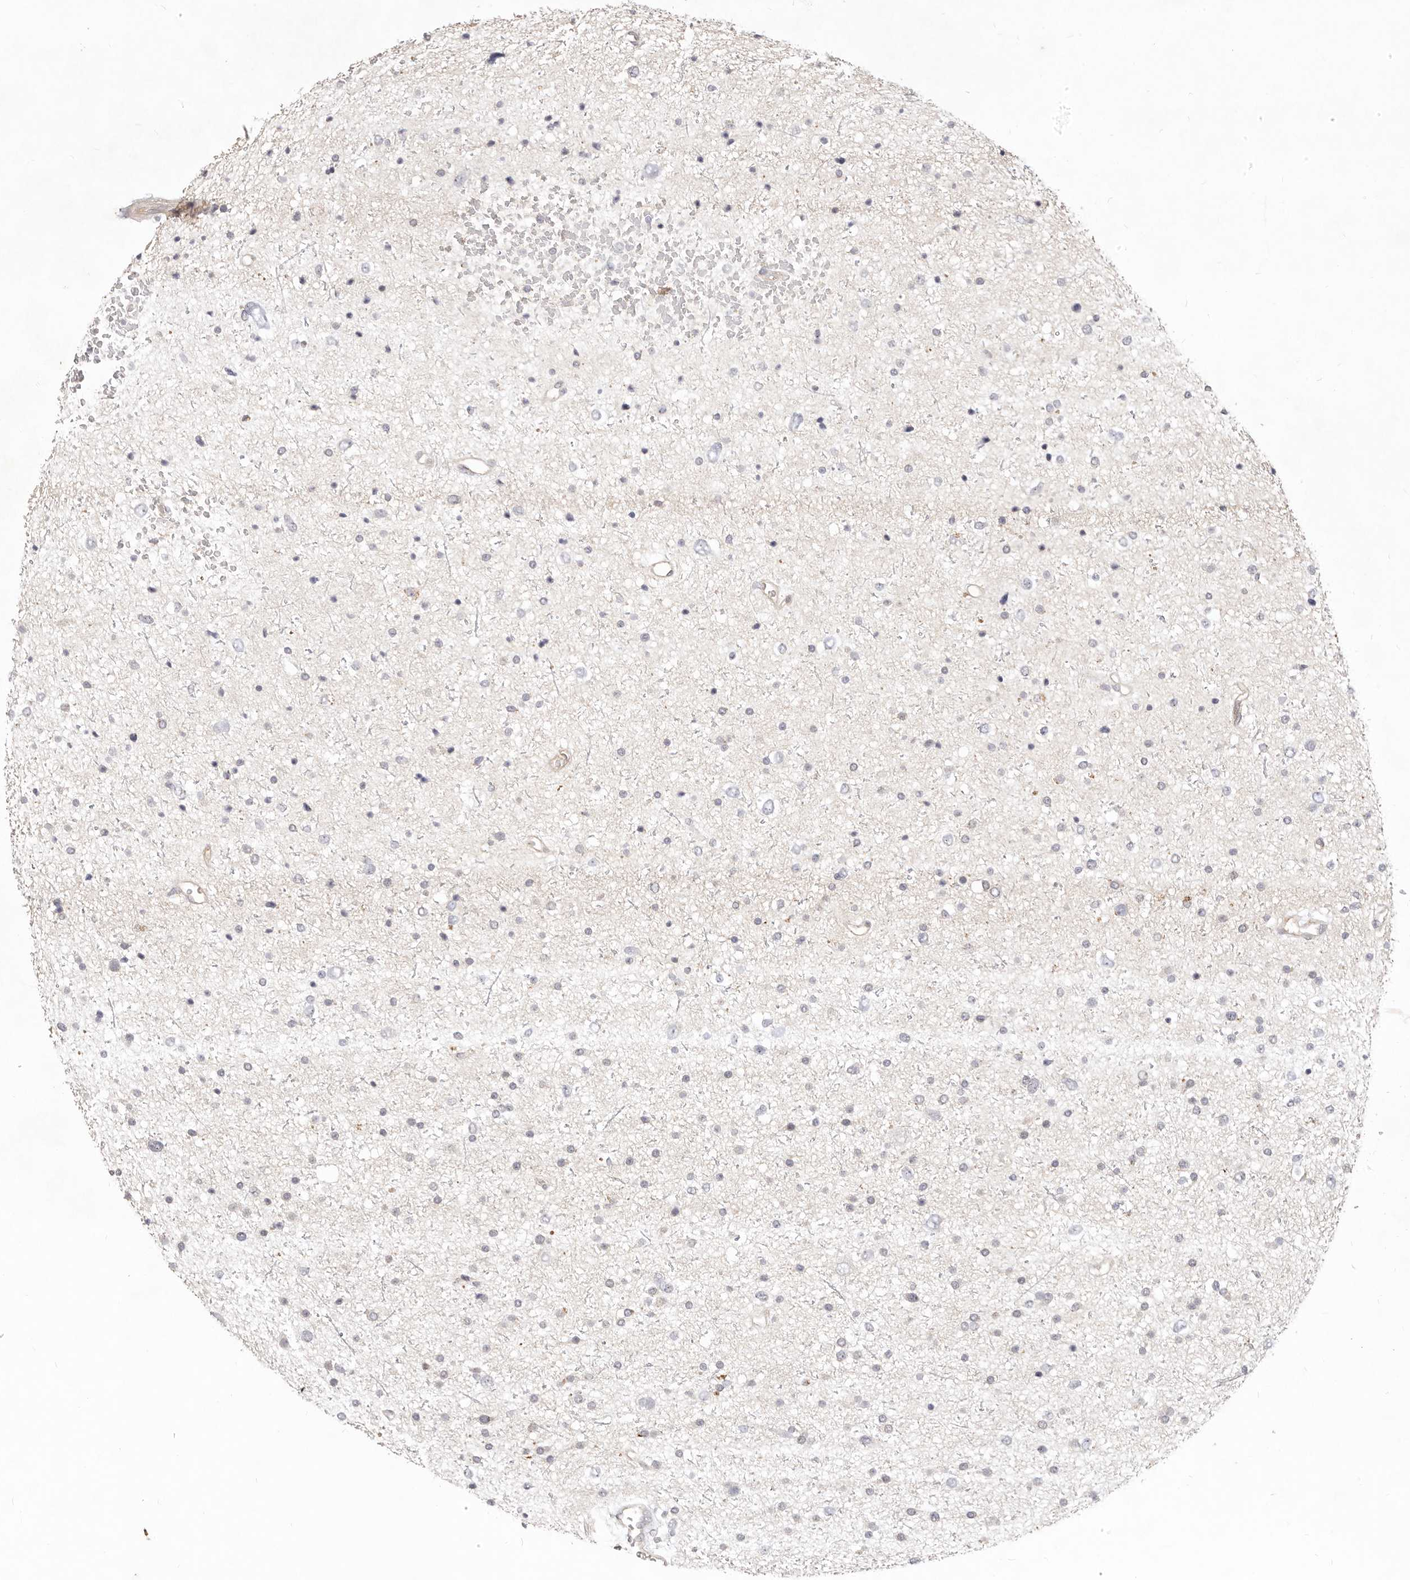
{"staining": {"intensity": "negative", "quantity": "none", "location": "none"}, "tissue": "glioma", "cell_type": "Tumor cells", "image_type": "cancer", "snomed": [{"axis": "morphology", "description": "Glioma, malignant, Low grade"}, {"axis": "topography", "description": "Brain"}], "caption": "Tumor cells are negative for protein expression in human glioma.", "gene": "USP49", "patient": {"sex": "female", "age": 37}}